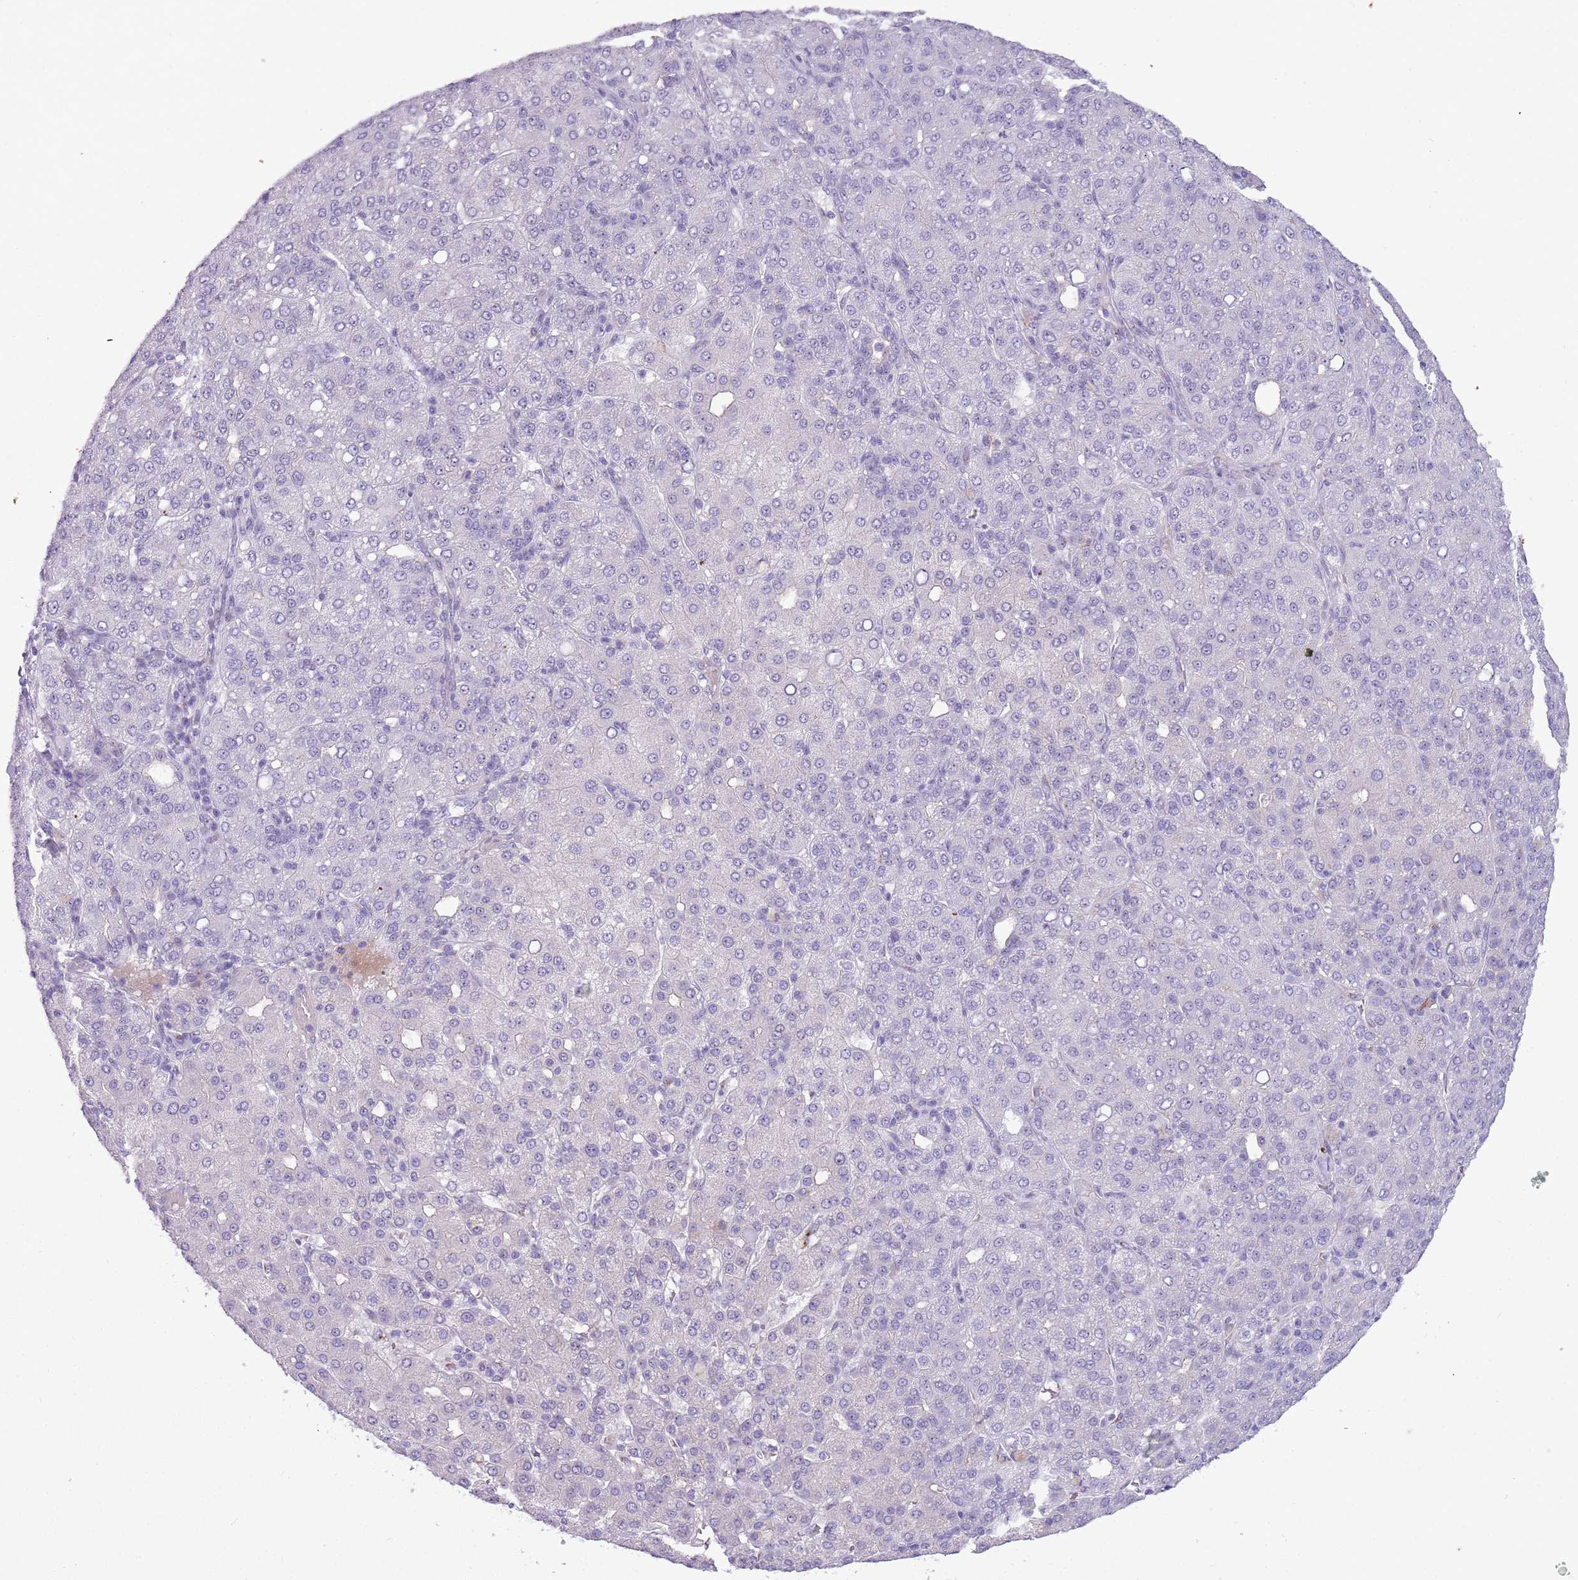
{"staining": {"intensity": "negative", "quantity": "none", "location": "none"}, "tissue": "liver cancer", "cell_type": "Tumor cells", "image_type": "cancer", "snomed": [{"axis": "morphology", "description": "Carcinoma, Hepatocellular, NOS"}, {"axis": "topography", "description": "Liver"}], "caption": "A high-resolution micrograph shows IHC staining of liver cancer (hepatocellular carcinoma), which reveals no significant expression in tumor cells. The staining was performed using DAB (3,3'-diaminobenzidine) to visualize the protein expression in brown, while the nuclei were stained in blue with hematoxylin (Magnification: 20x).", "gene": "NBPF6", "patient": {"sex": "male", "age": 65}}